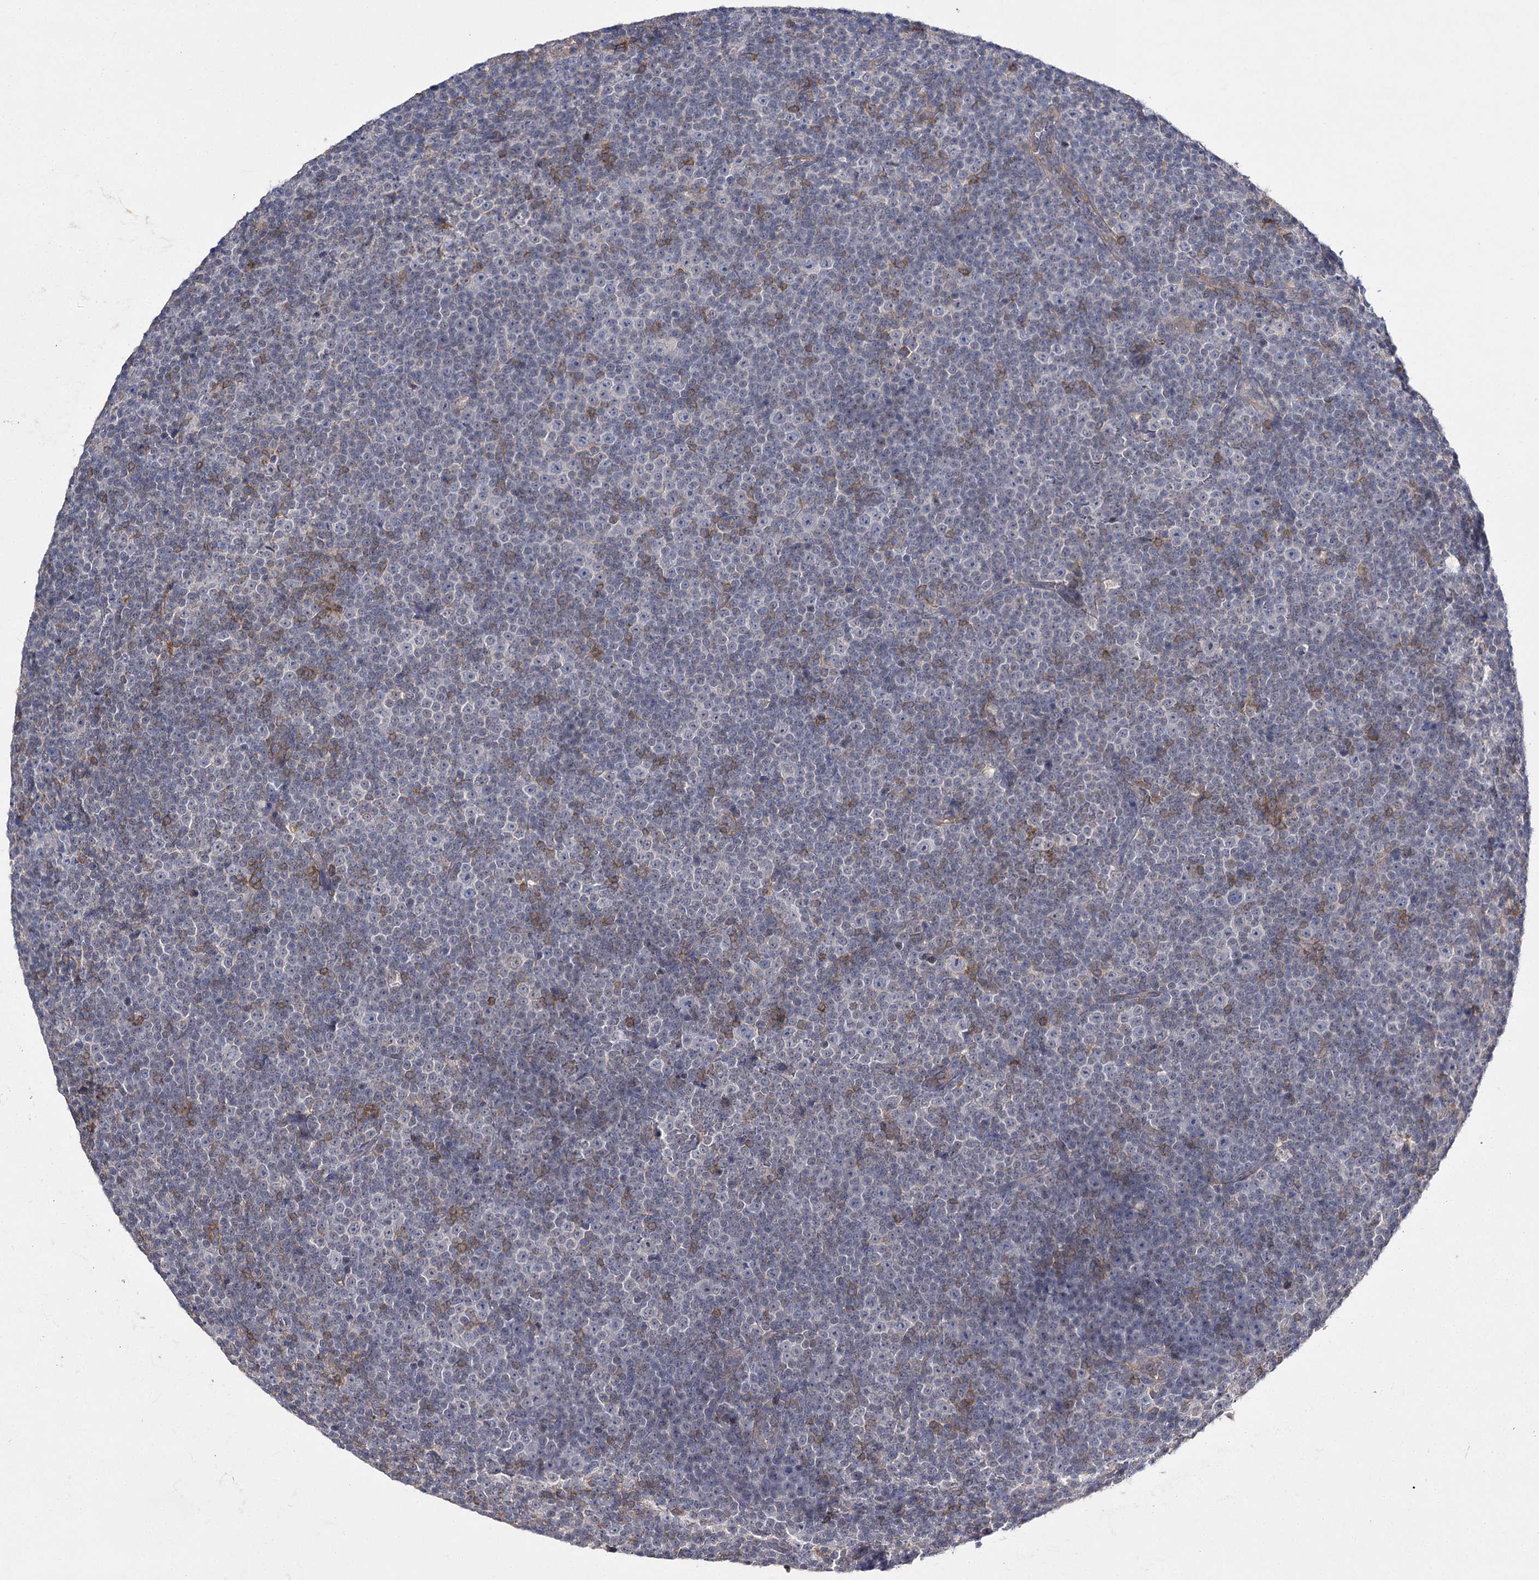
{"staining": {"intensity": "negative", "quantity": "none", "location": "none"}, "tissue": "lymphoma", "cell_type": "Tumor cells", "image_type": "cancer", "snomed": [{"axis": "morphology", "description": "Malignant lymphoma, non-Hodgkin's type, Low grade"}, {"axis": "topography", "description": "Lymph node"}], "caption": "Human lymphoma stained for a protein using IHC shows no positivity in tumor cells.", "gene": "BCR", "patient": {"sex": "female", "age": 67}}